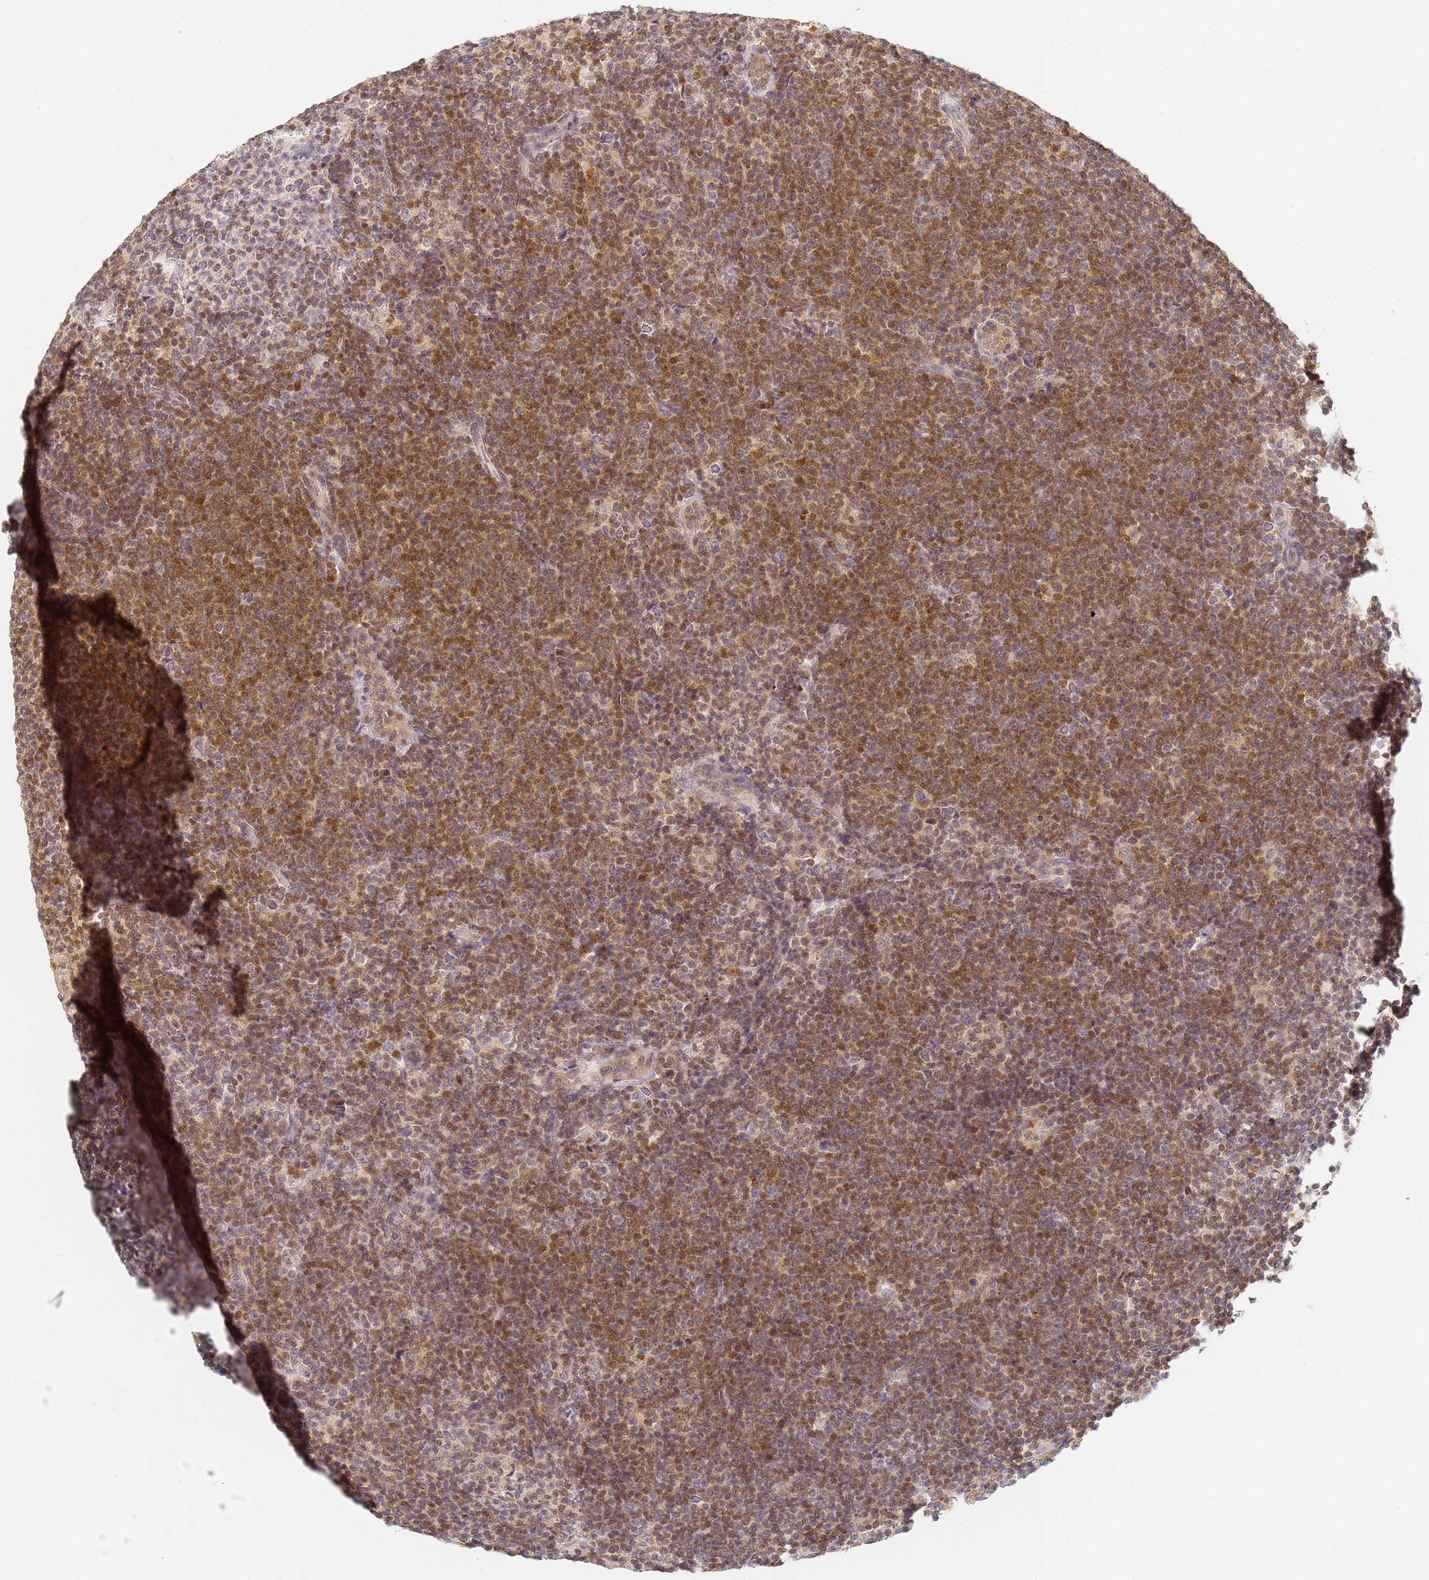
{"staining": {"intensity": "weak", "quantity": "25%-75%", "location": "nuclear"}, "tissue": "lymphoma", "cell_type": "Tumor cells", "image_type": "cancer", "snomed": [{"axis": "morphology", "description": "Hodgkin's disease, NOS"}, {"axis": "topography", "description": "Lymph node"}], "caption": "A brown stain shows weak nuclear staining of a protein in lymphoma tumor cells.", "gene": "HMCES", "patient": {"sex": "female", "age": 57}}